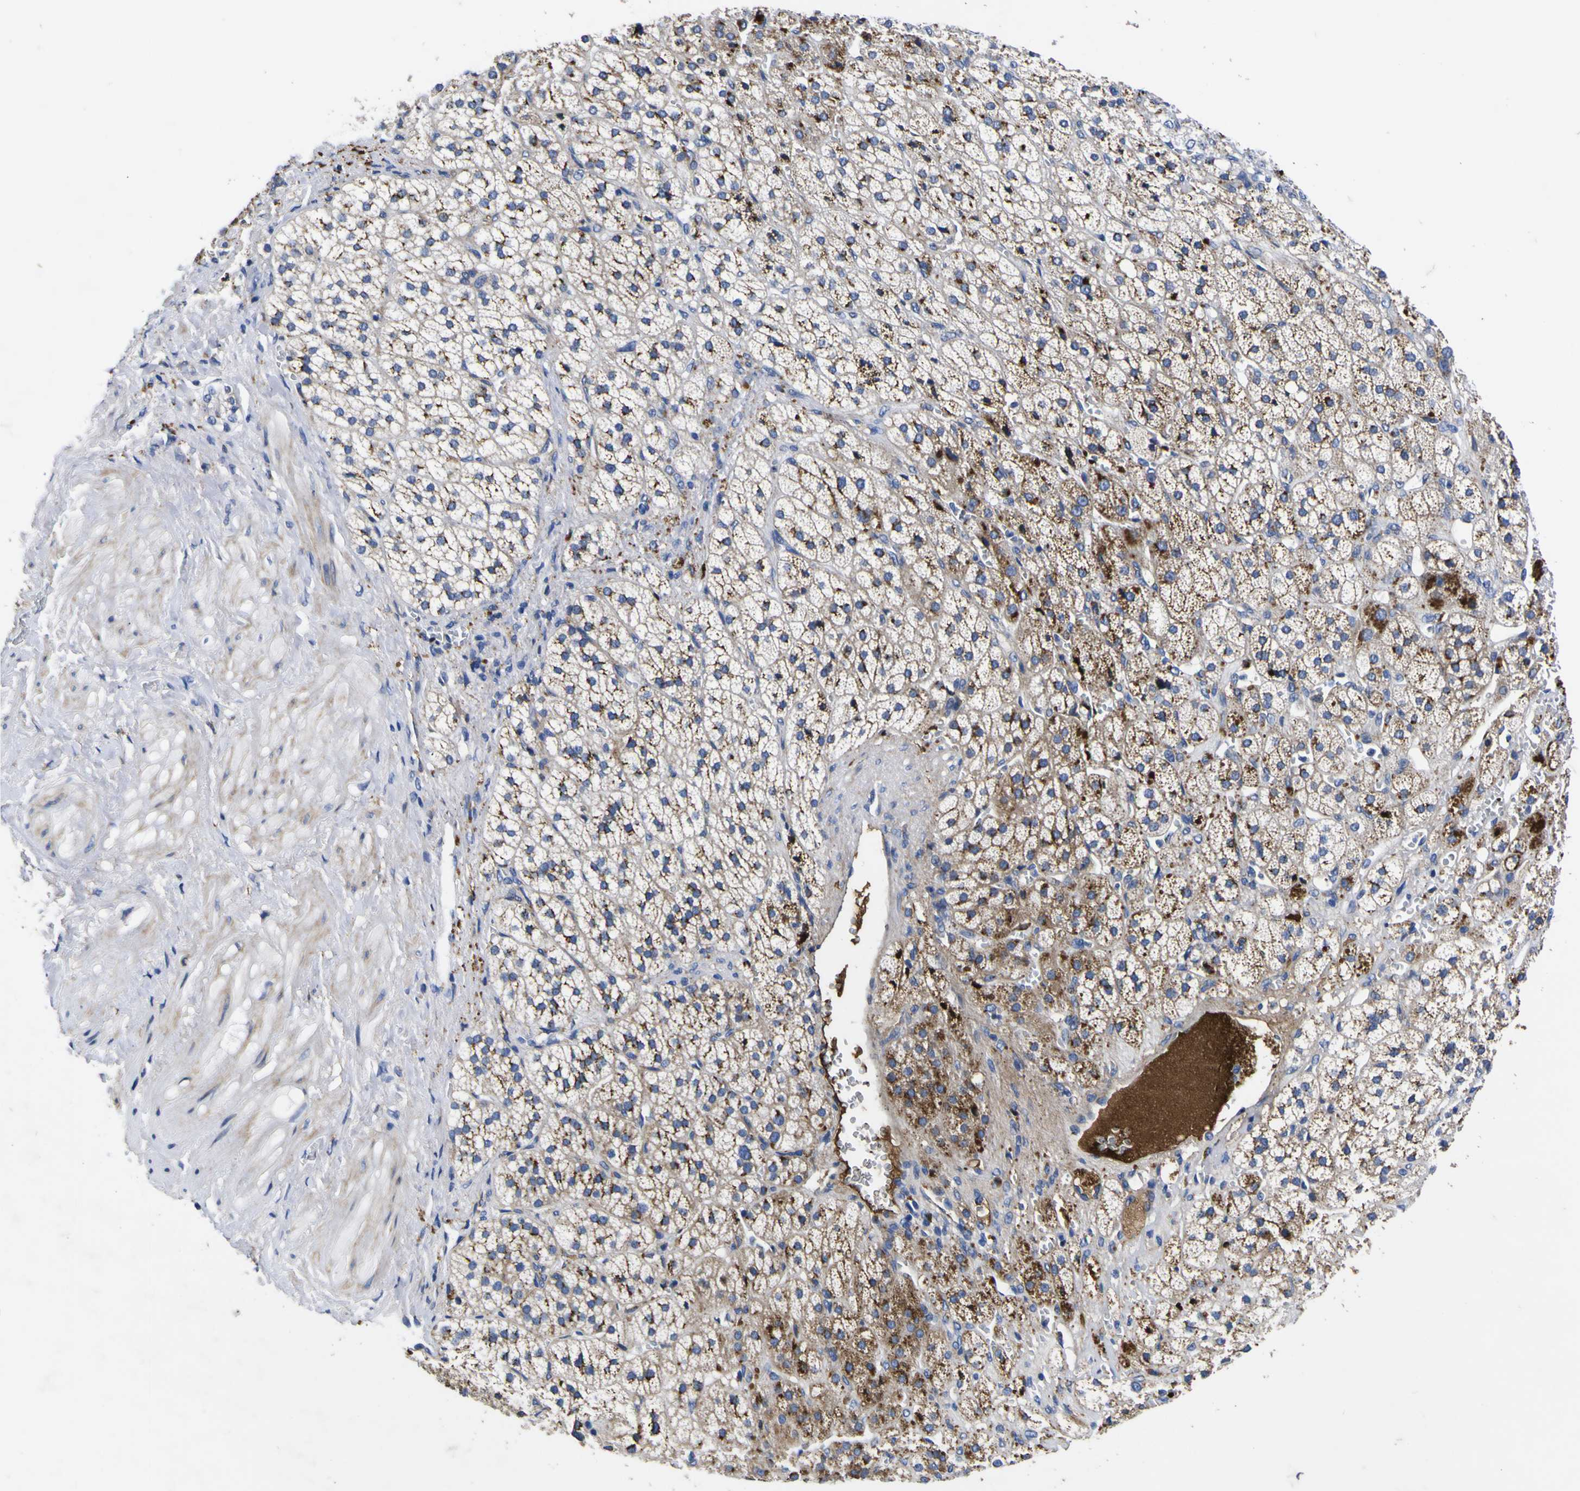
{"staining": {"intensity": "strong", "quantity": ">75%", "location": "cytoplasmic/membranous"}, "tissue": "adrenal gland", "cell_type": "Glandular cells", "image_type": "normal", "snomed": [{"axis": "morphology", "description": "Normal tissue, NOS"}, {"axis": "topography", "description": "Adrenal gland"}], "caption": "Protein expression analysis of benign adrenal gland demonstrates strong cytoplasmic/membranous expression in about >75% of glandular cells.", "gene": "COA1", "patient": {"sex": "male", "age": 67}}